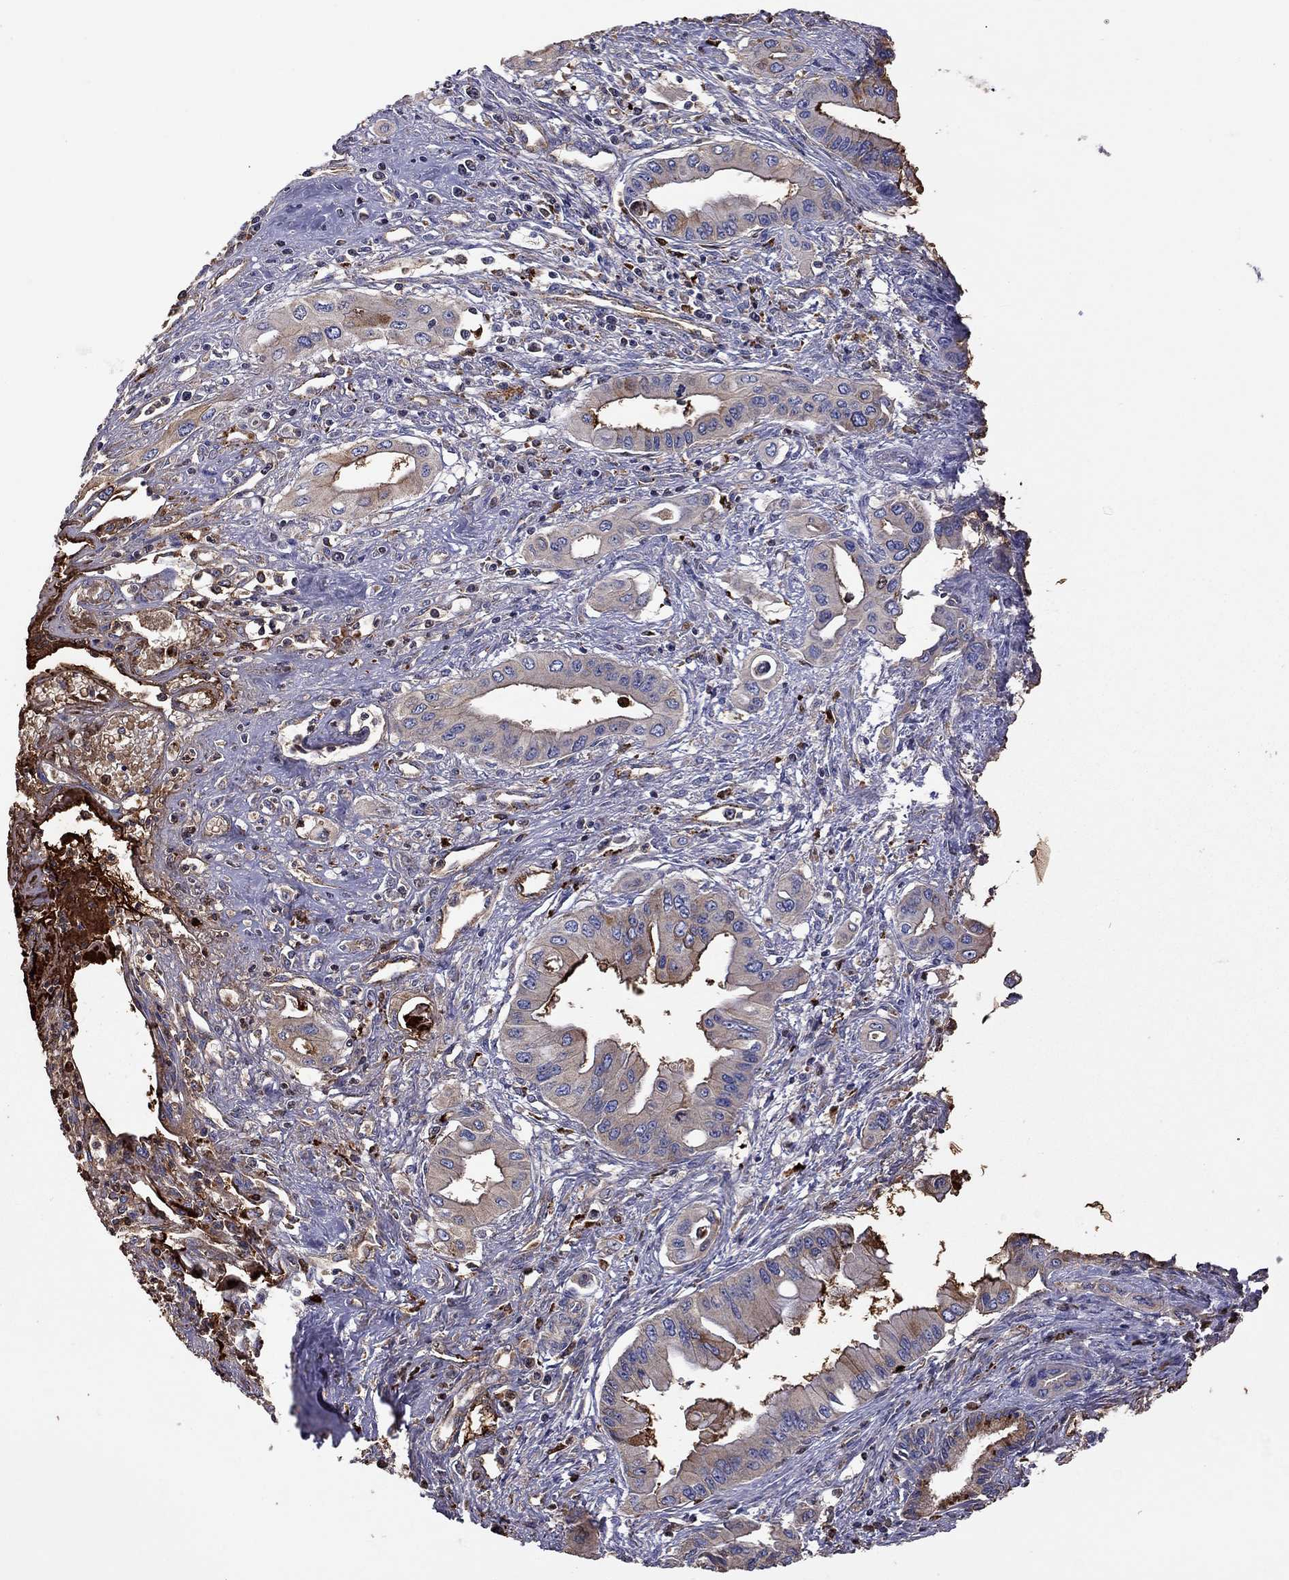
{"staining": {"intensity": "moderate", "quantity": "25%-75%", "location": "cytoplasmic/membranous"}, "tissue": "pancreatic cancer", "cell_type": "Tumor cells", "image_type": "cancer", "snomed": [{"axis": "morphology", "description": "Adenocarcinoma, NOS"}, {"axis": "topography", "description": "Pancreas"}], "caption": "Immunohistochemistry (DAB) staining of pancreatic cancer demonstrates moderate cytoplasmic/membranous protein positivity in about 25%-75% of tumor cells.", "gene": "SERPINA3", "patient": {"sex": "female", "age": 62}}